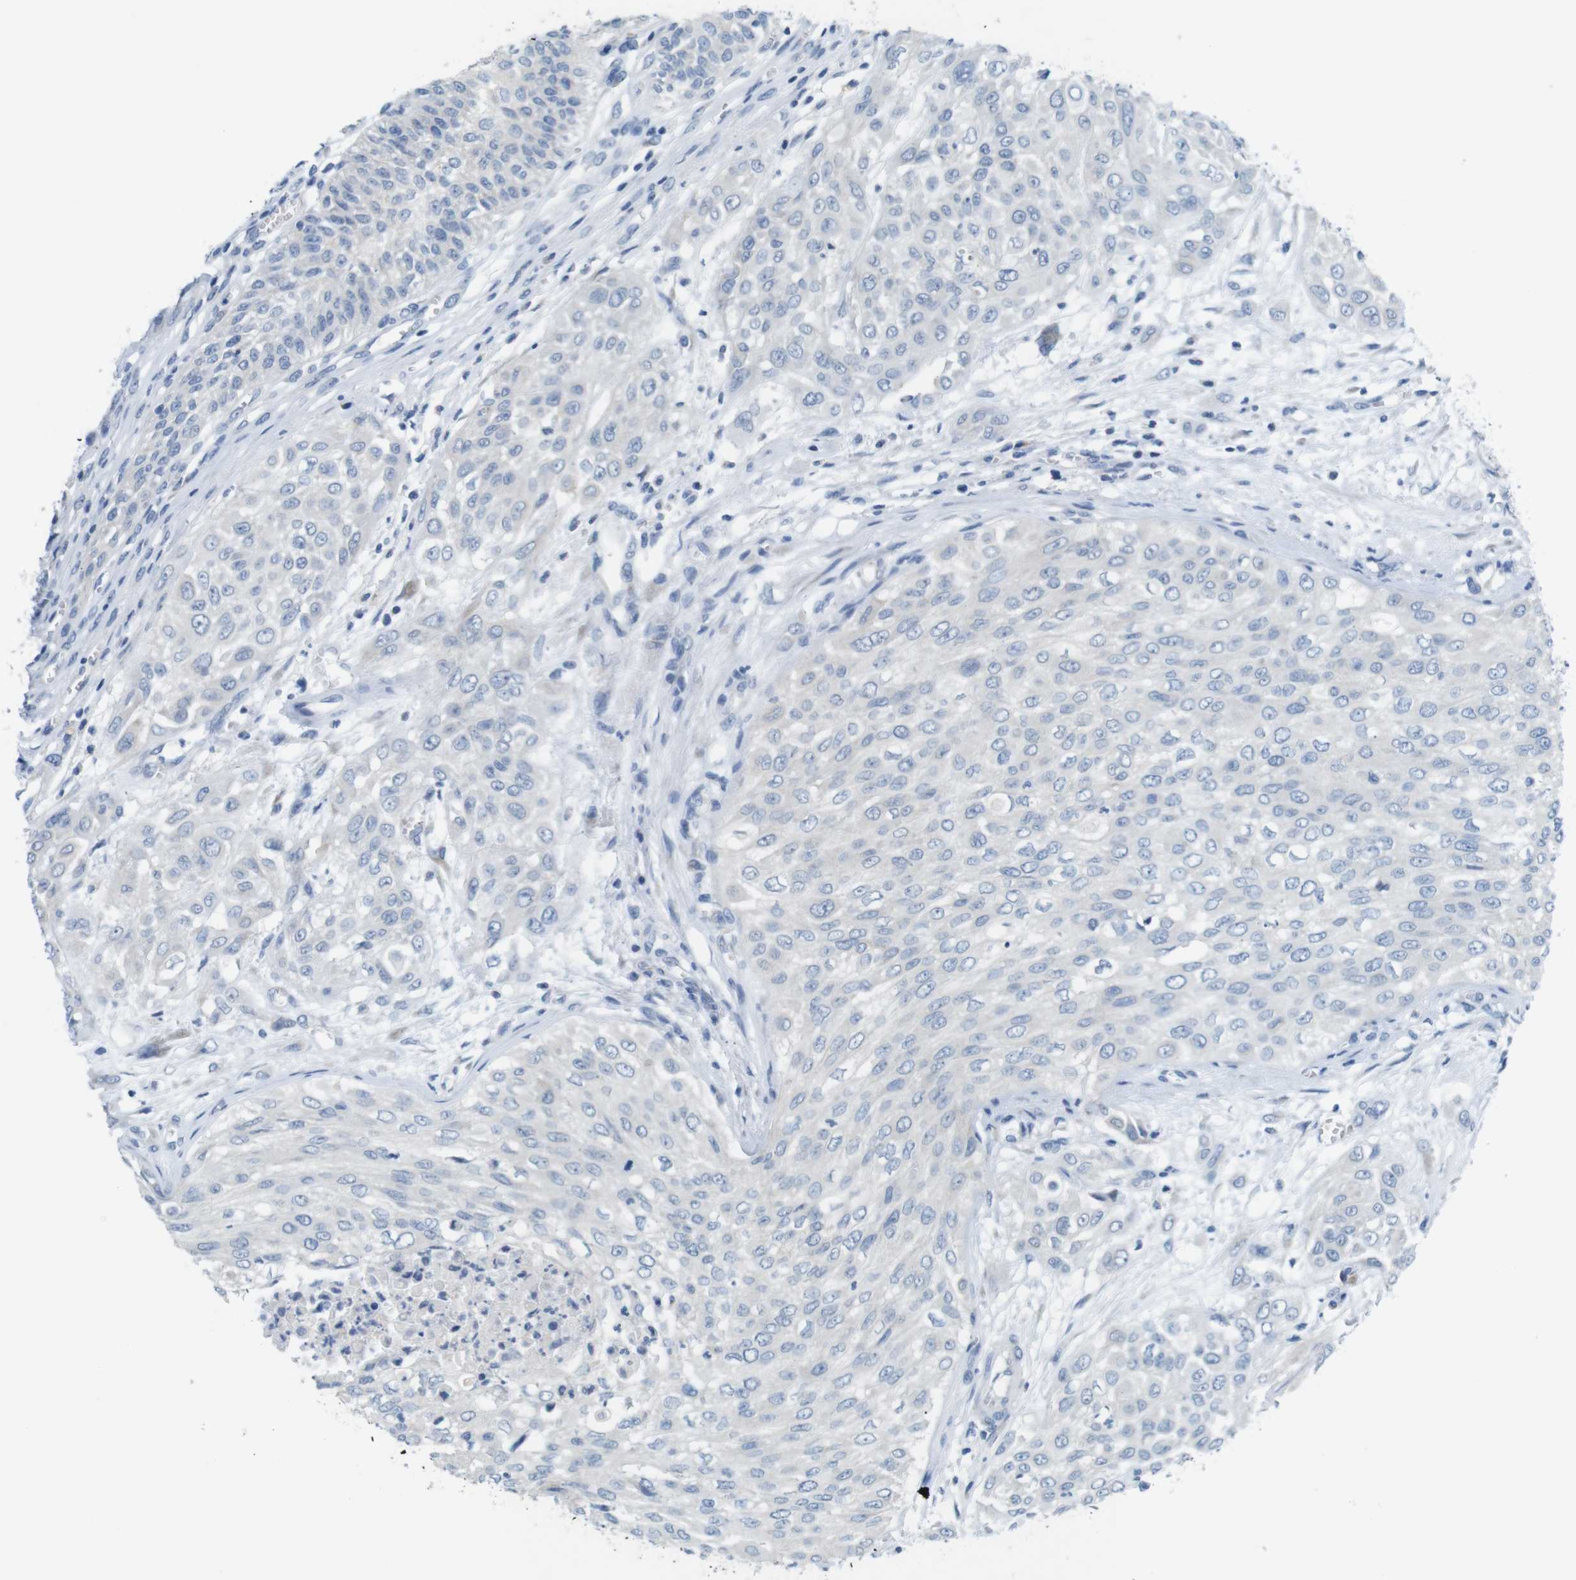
{"staining": {"intensity": "negative", "quantity": "none", "location": "none"}, "tissue": "urothelial cancer", "cell_type": "Tumor cells", "image_type": "cancer", "snomed": [{"axis": "morphology", "description": "Urothelial carcinoma, High grade"}, {"axis": "topography", "description": "Urinary bladder"}], "caption": "DAB (3,3'-diaminobenzidine) immunohistochemical staining of high-grade urothelial carcinoma shows no significant staining in tumor cells.", "gene": "GOLGA2", "patient": {"sex": "male", "age": 57}}